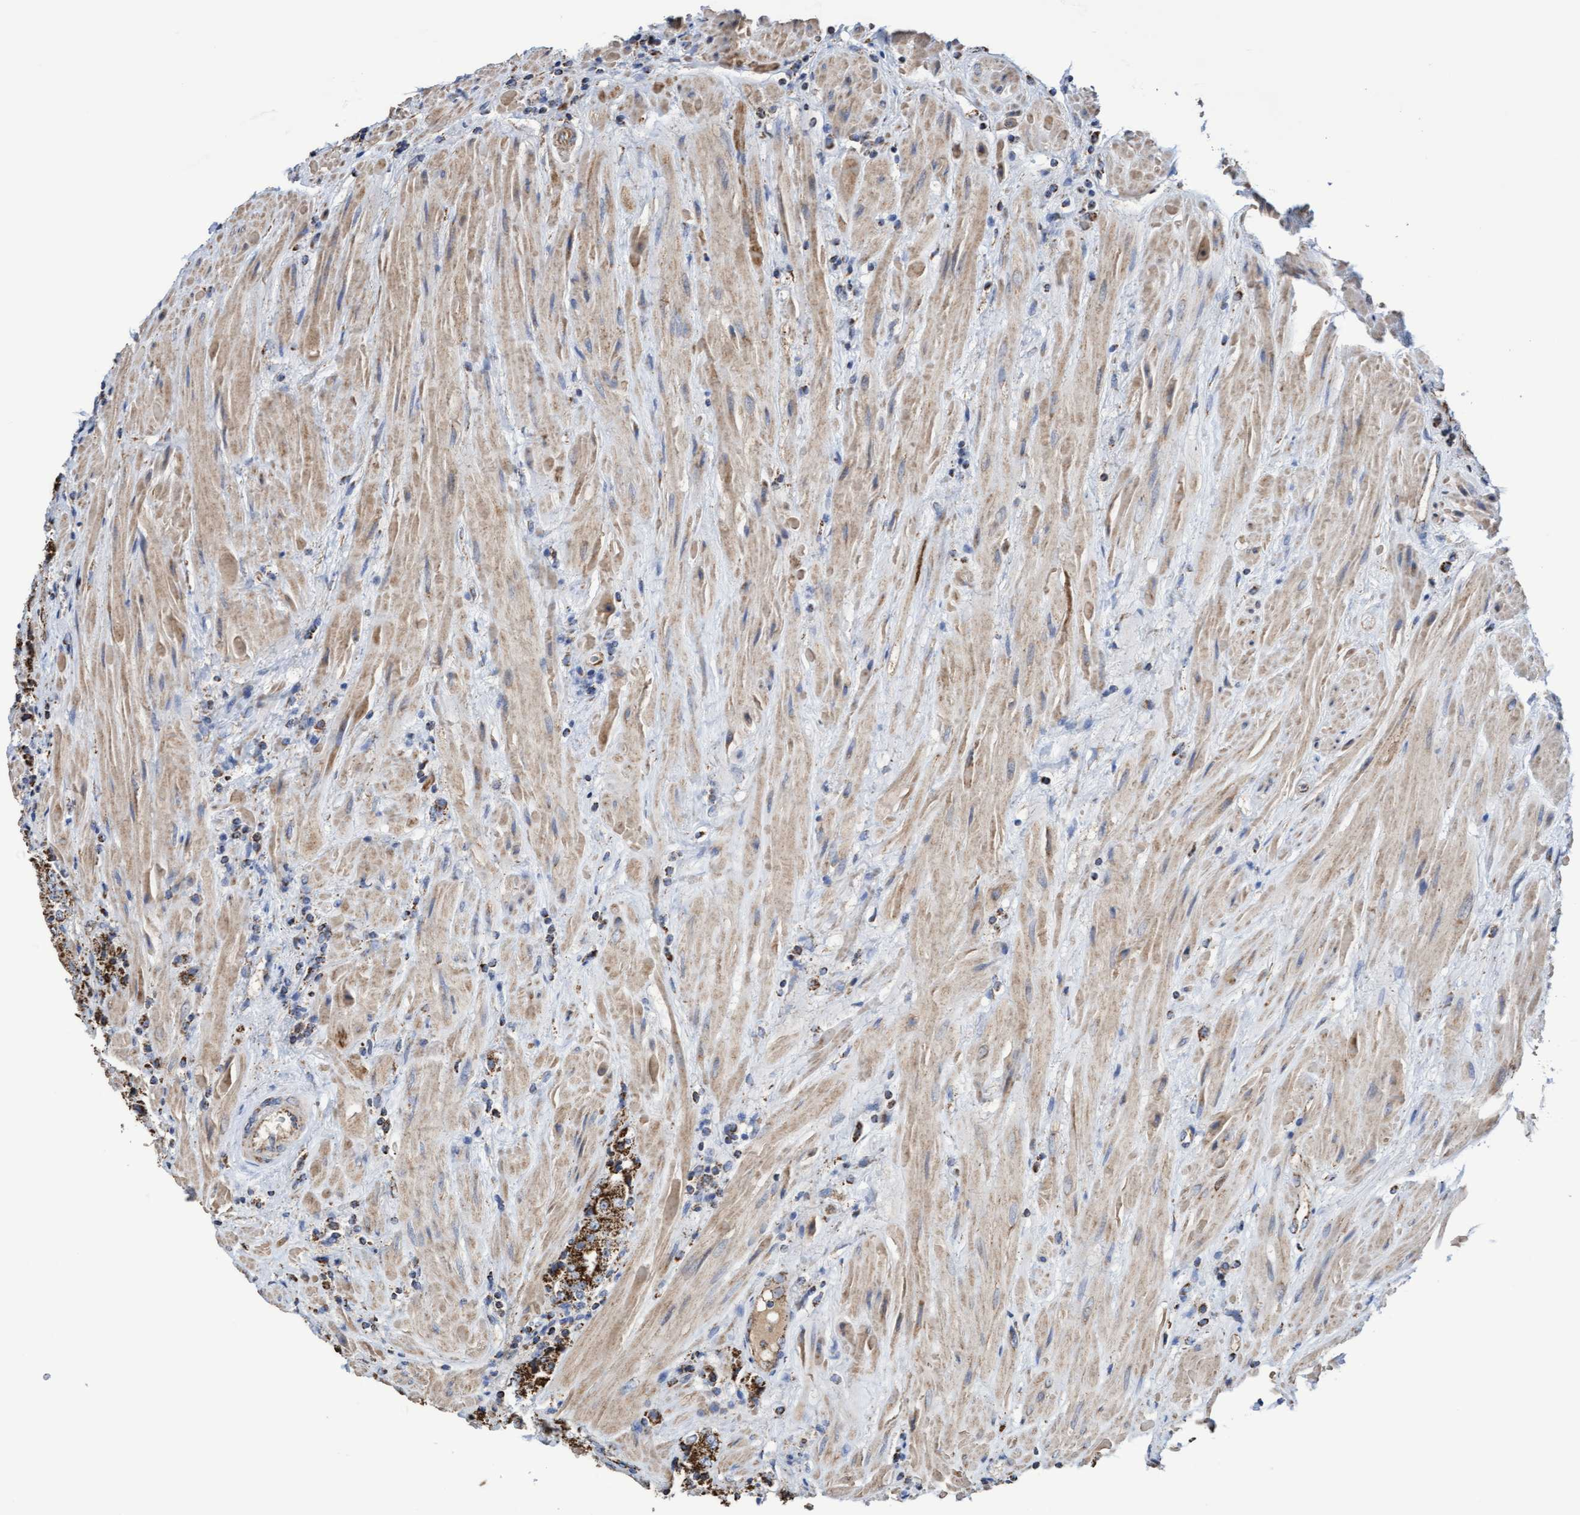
{"staining": {"intensity": "moderate", "quantity": ">75%", "location": "cytoplasmic/membranous"}, "tissue": "prostate cancer", "cell_type": "Tumor cells", "image_type": "cancer", "snomed": [{"axis": "morphology", "description": "Adenocarcinoma, High grade"}, {"axis": "topography", "description": "Prostate"}], "caption": "Immunohistochemistry histopathology image of human prostate cancer (adenocarcinoma (high-grade)) stained for a protein (brown), which demonstrates medium levels of moderate cytoplasmic/membranous staining in about >75% of tumor cells.", "gene": "COBL", "patient": {"sex": "male", "age": 61}}